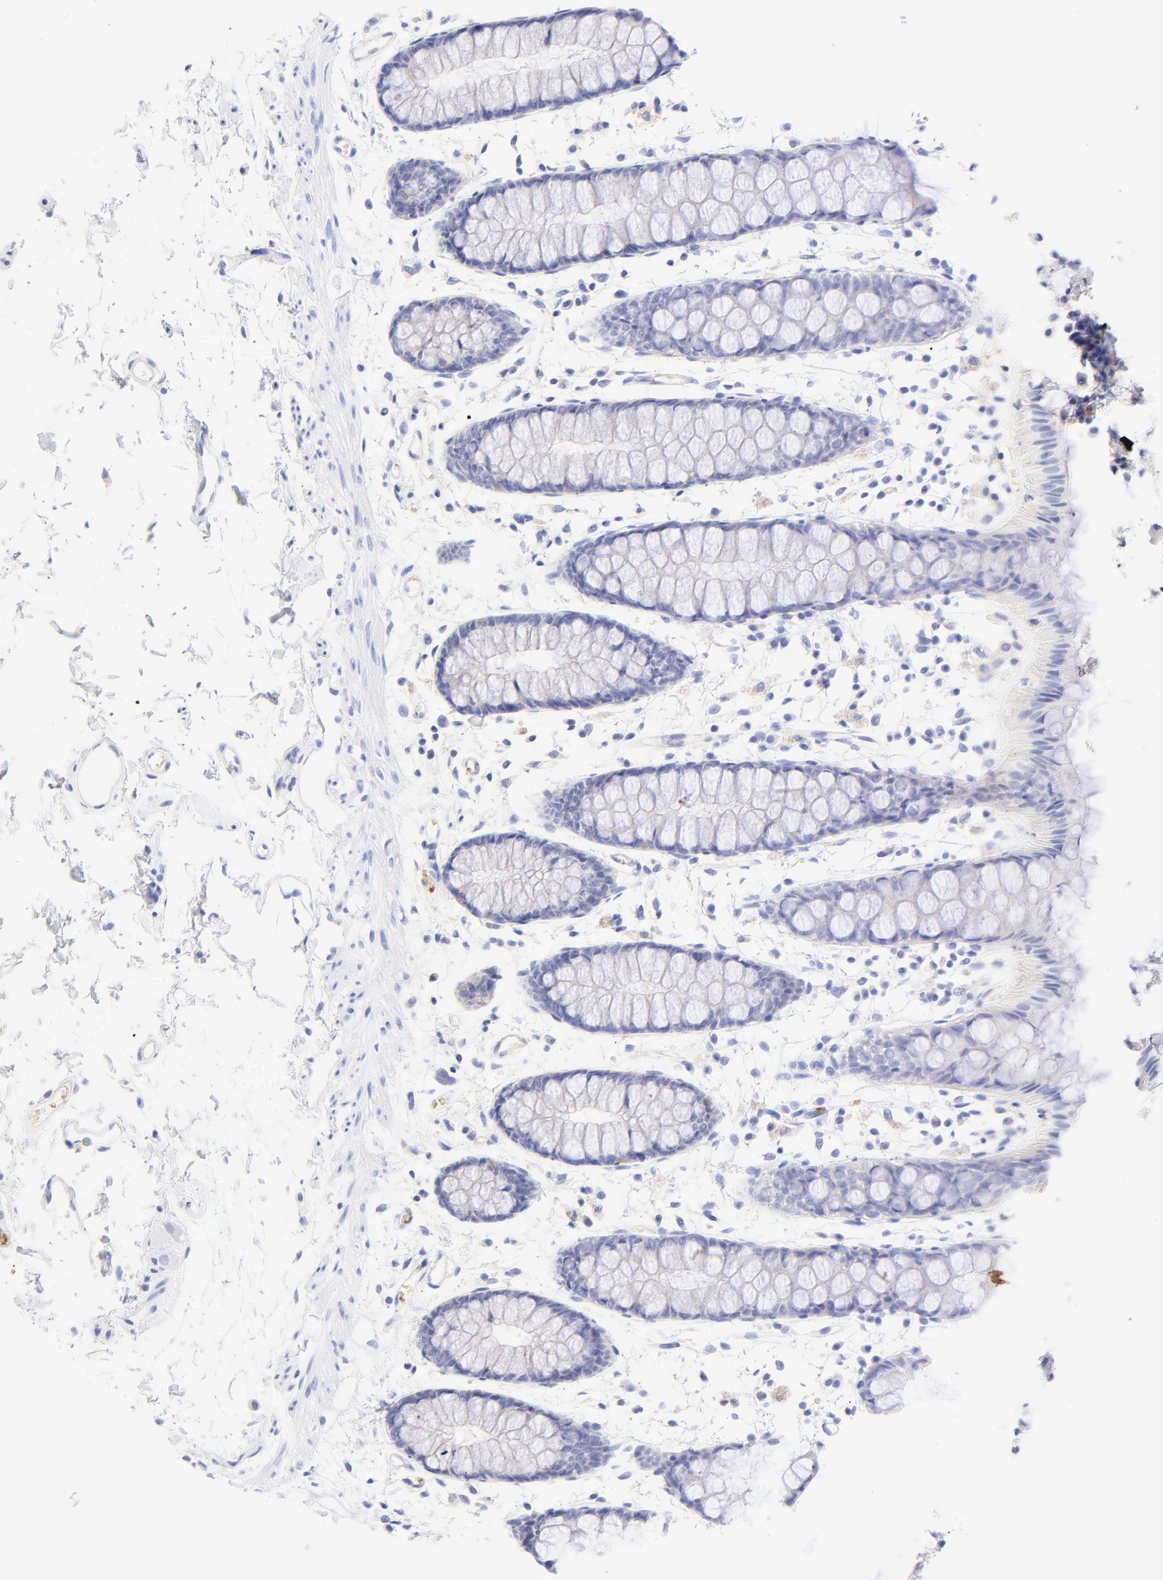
{"staining": {"intensity": "negative", "quantity": "none", "location": "none"}, "tissue": "rectum", "cell_type": "Glandular cells", "image_type": "normal", "snomed": [{"axis": "morphology", "description": "Normal tissue, NOS"}, {"axis": "topography", "description": "Rectum"}], "caption": "Immunohistochemistry (IHC) micrograph of normal rectum stained for a protein (brown), which demonstrates no expression in glandular cells. (DAB immunohistochemistry with hematoxylin counter stain).", "gene": "FRMPD3", "patient": {"sex": "female", "age": 66}}